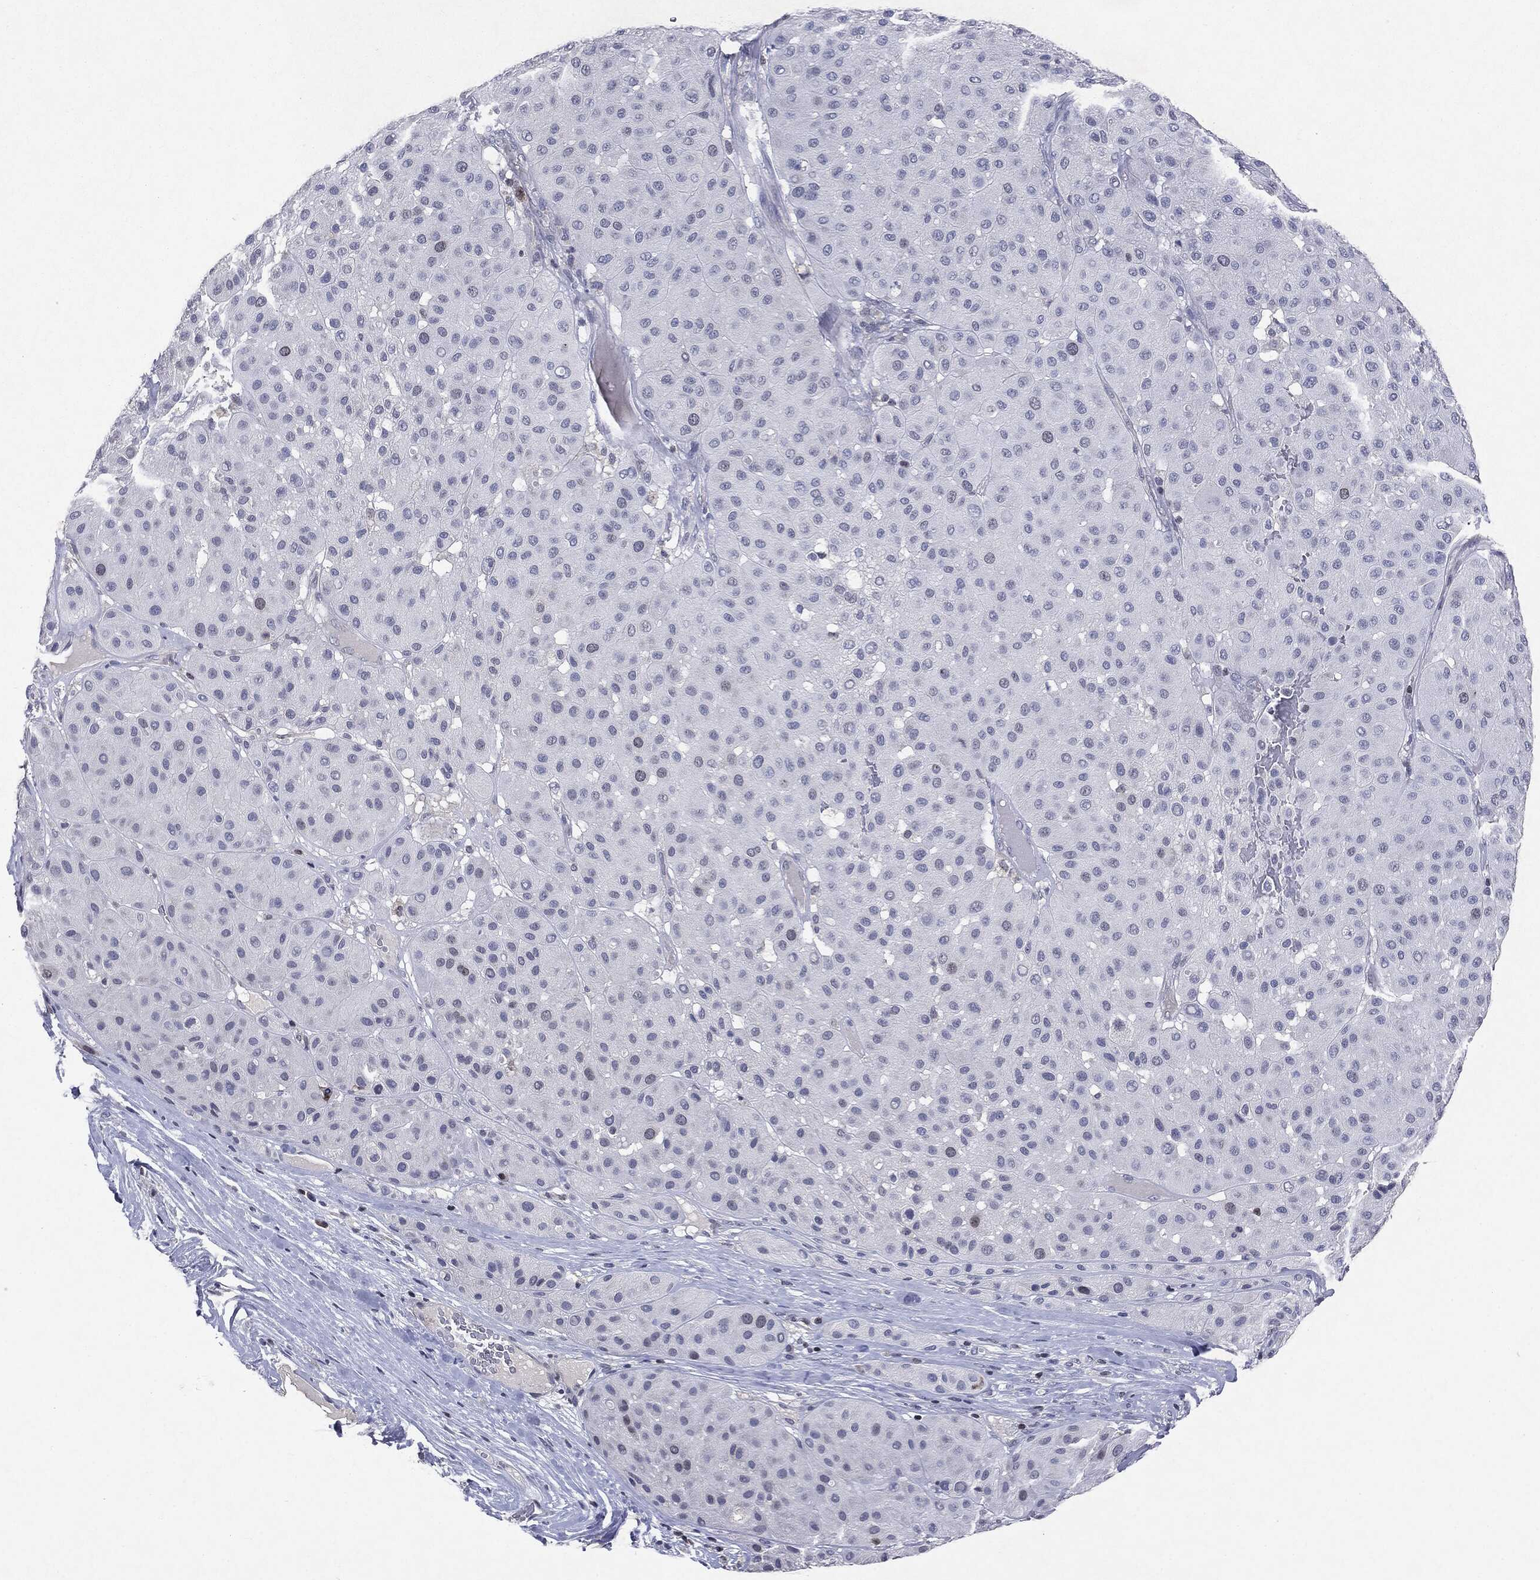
{"staining": {"intensity": "negative", "quantity": "none", "location": "none"}, "tissue": "melanoma", "cell_type": "Tumor cells", "image_type": "cancer", "snomed": [{"axis": "morphology", "description": "Malignant melanoma, Metastatic site"}, {"axis": "topography", "description": "Smooth muscle"}], "caption": "Protein analysis of melanoma exhibits no significant positivity in tumor cells.", "gene": "KIF2C", "patient": {"sex": "male", "age": 41}}